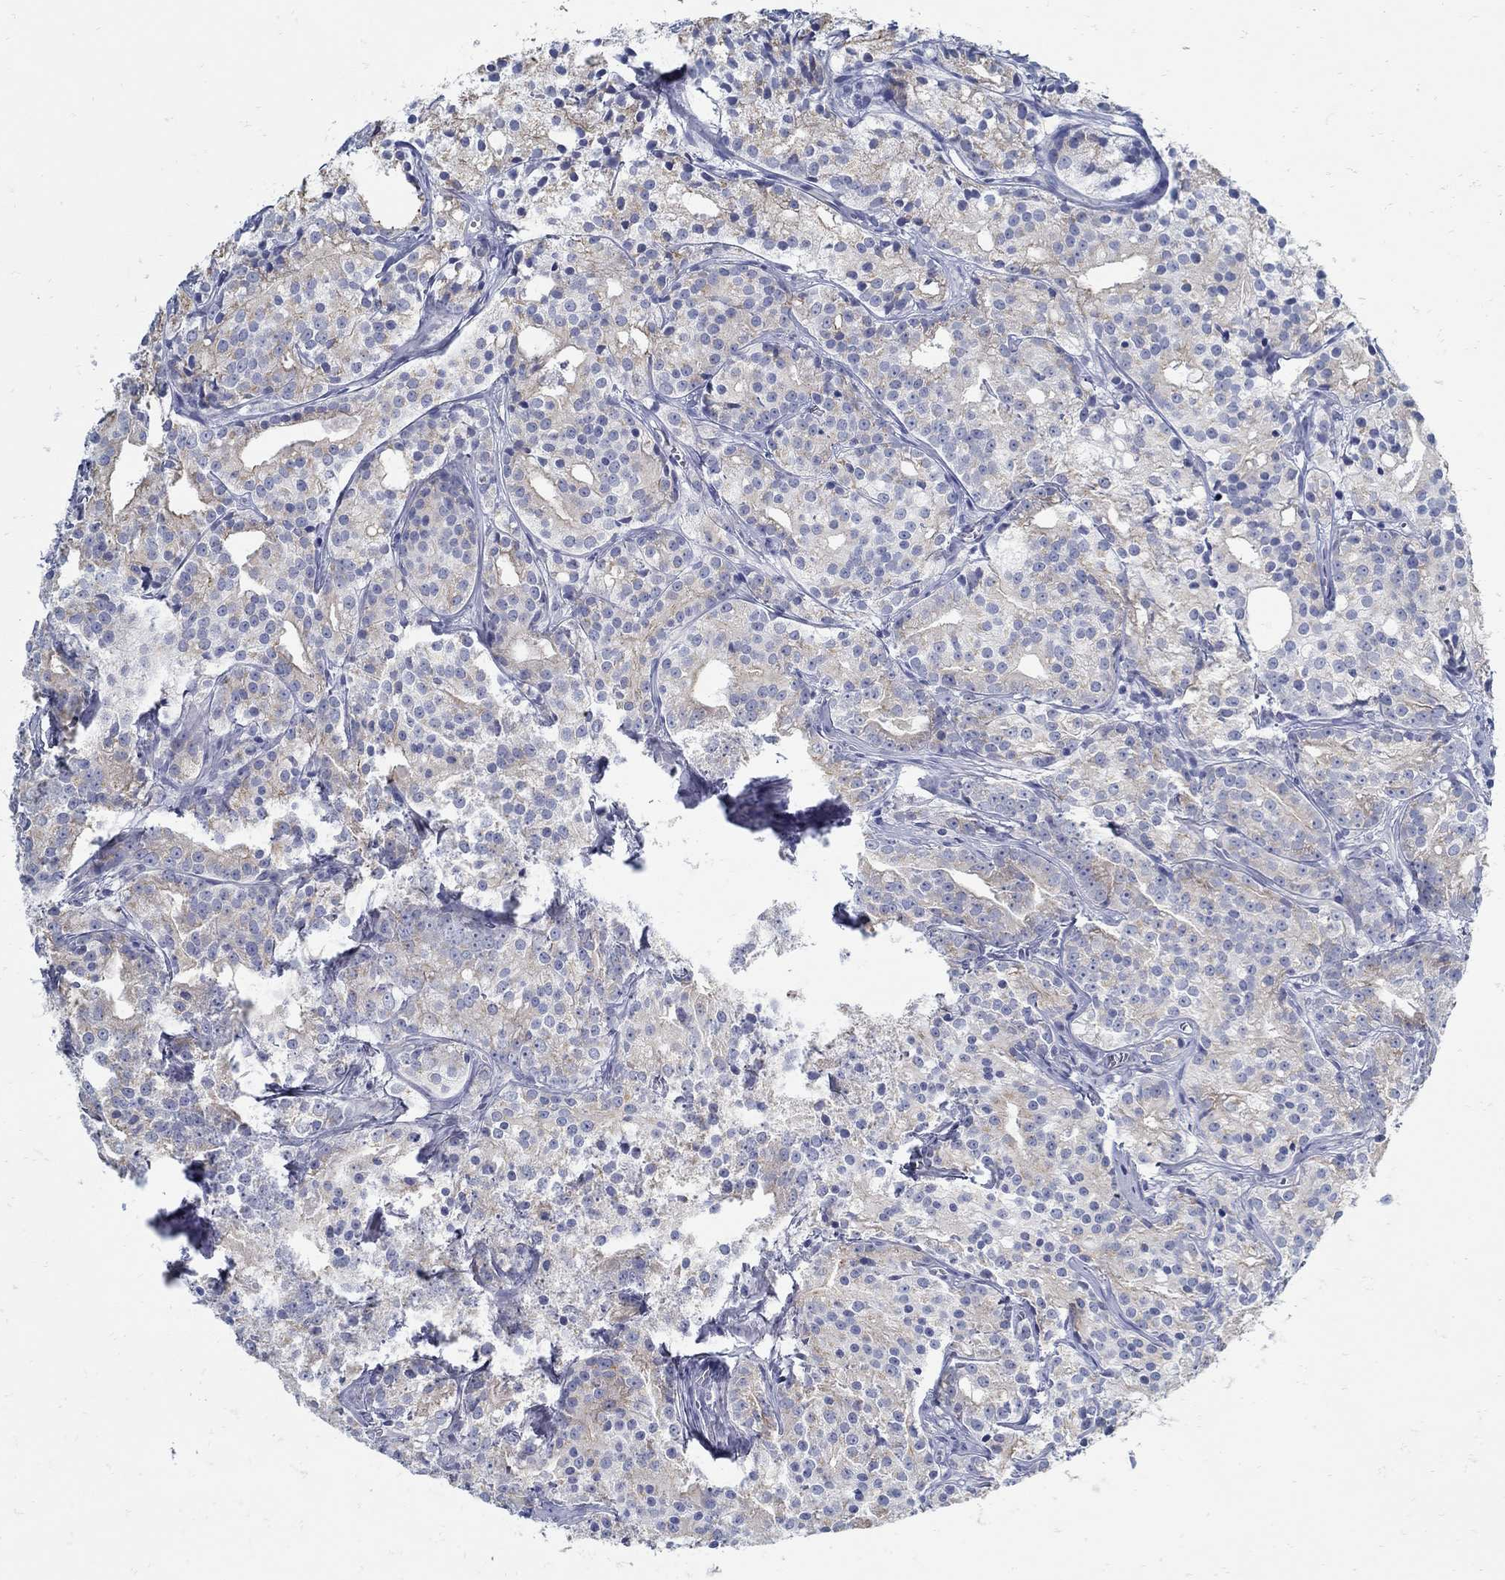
{"staining": {"intensity": "weak", "quantity": "25%-75%", "location": "cytoplasmic/membranous"}, "tissue": "prostate cancer", "cell_type": "Tumor cells", "image_type": "cancer", "snomed": [{"axis": "morphology", "description": "Adenocarcinoma, Medium grade"}, {"axis": "topography", "description": "Prostate"}], "caption": "Immunohistochemical staining of adenocarcinoma (medium-grade) (prostate) shows weak cytoplasmic/membranous protein expression in about 25%-75% of tumor cells. (DAB (3,3'-diaminobenzidine) IHC with brightfield microscopy, high magnification).", "gene": "ZFAND4", "patient": {"sex": "male", "age": 74}}